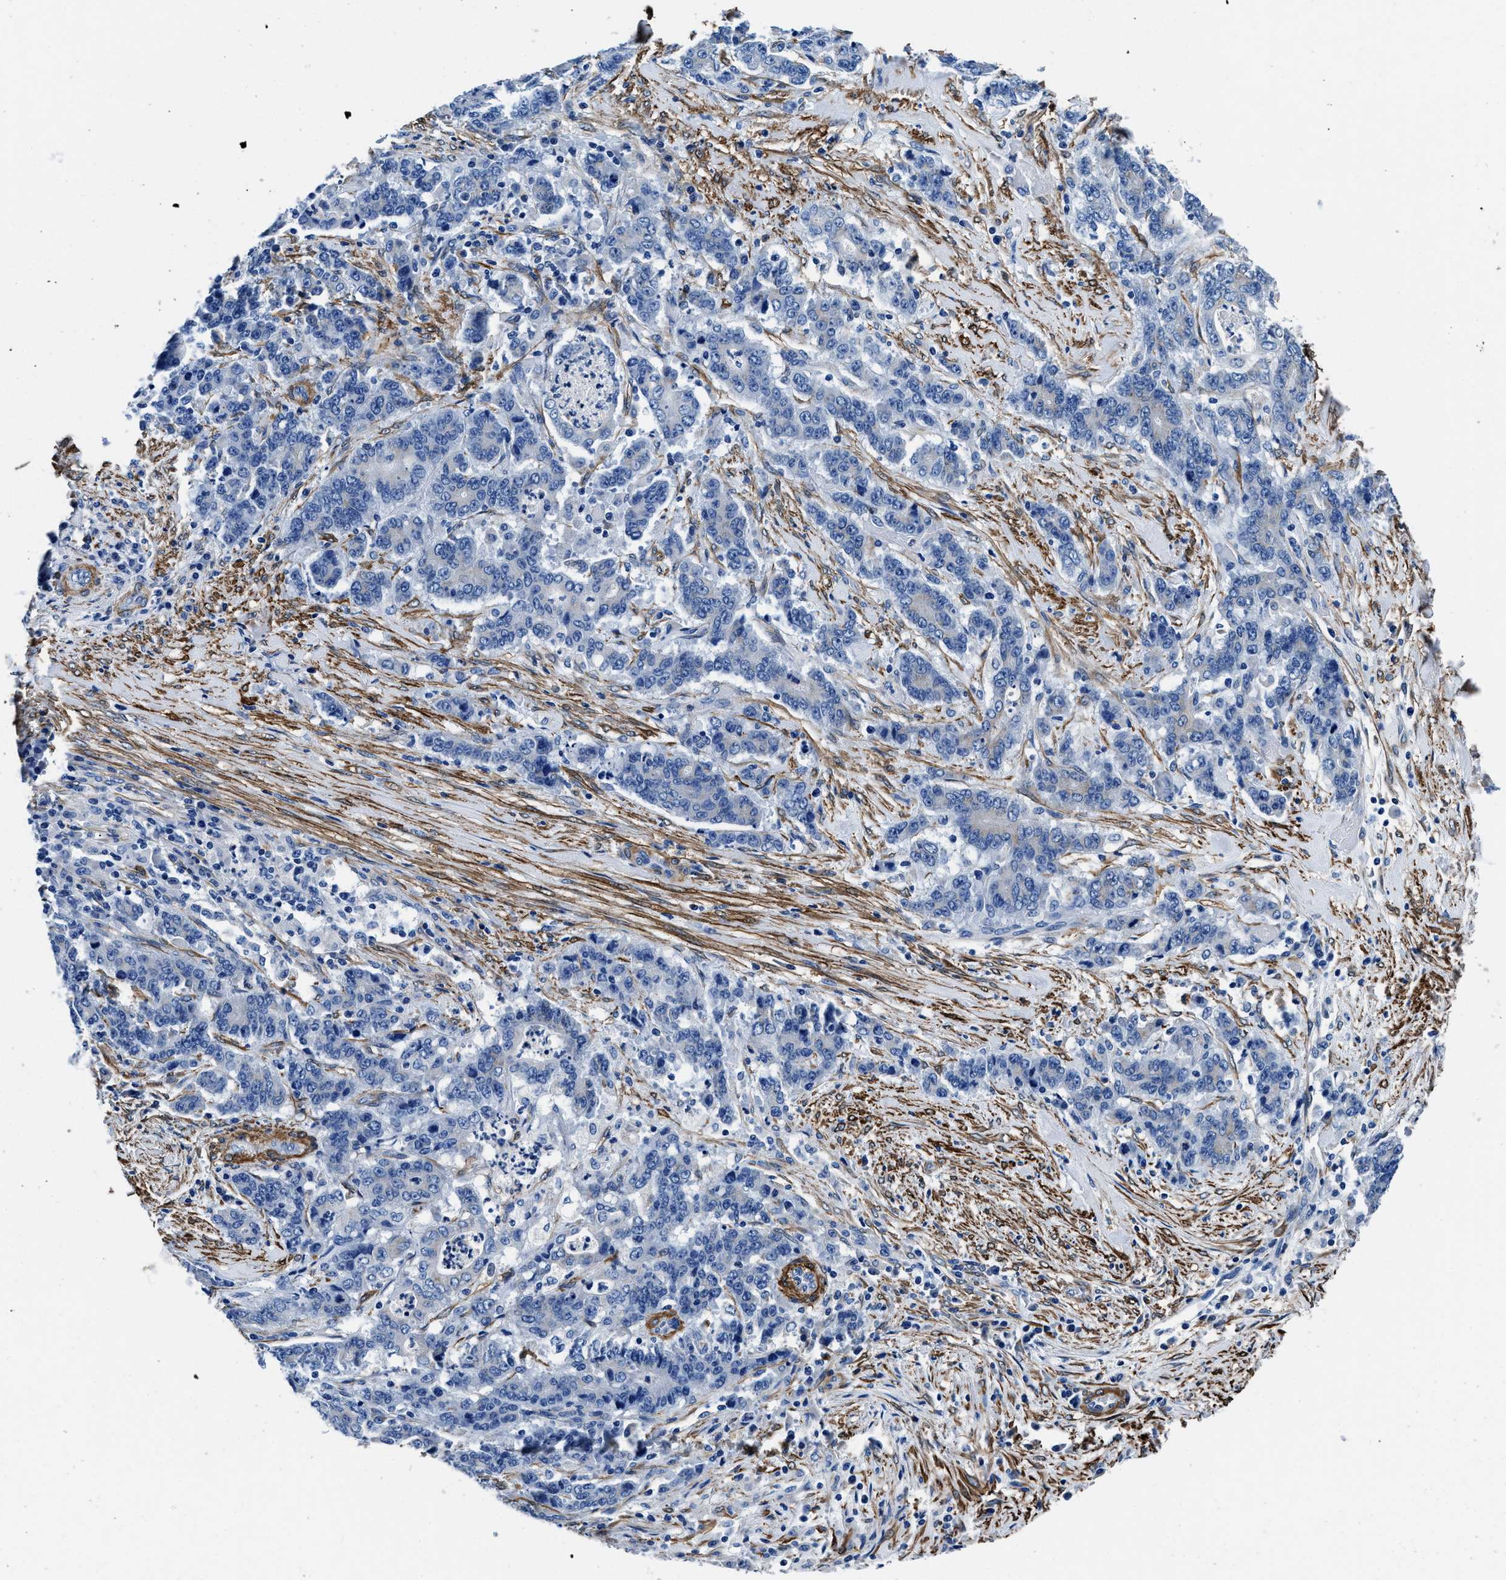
{"staining": {"intensity": "negative", "quantity": "none", "location": "none"}, "tissue": "stomach cancer", "cell_type": "Tumor cells", "image_type": "cancer", "snomed": [{"axis": "morphology", "description": "Adenocarcinoma, NOS"}, {"axis": "topography", "description": "Stomach"}], "caption": "DAB (3,3'-diaminobenzidine) immunohistochemical staining of stomach cancer (adenocarcinoma) shows no significant positivity in tumor cells. (DAB IHC with hematoxylin counter stain).", "gene": "TEX261", "patient": {"sex": "female", "age": 73}}